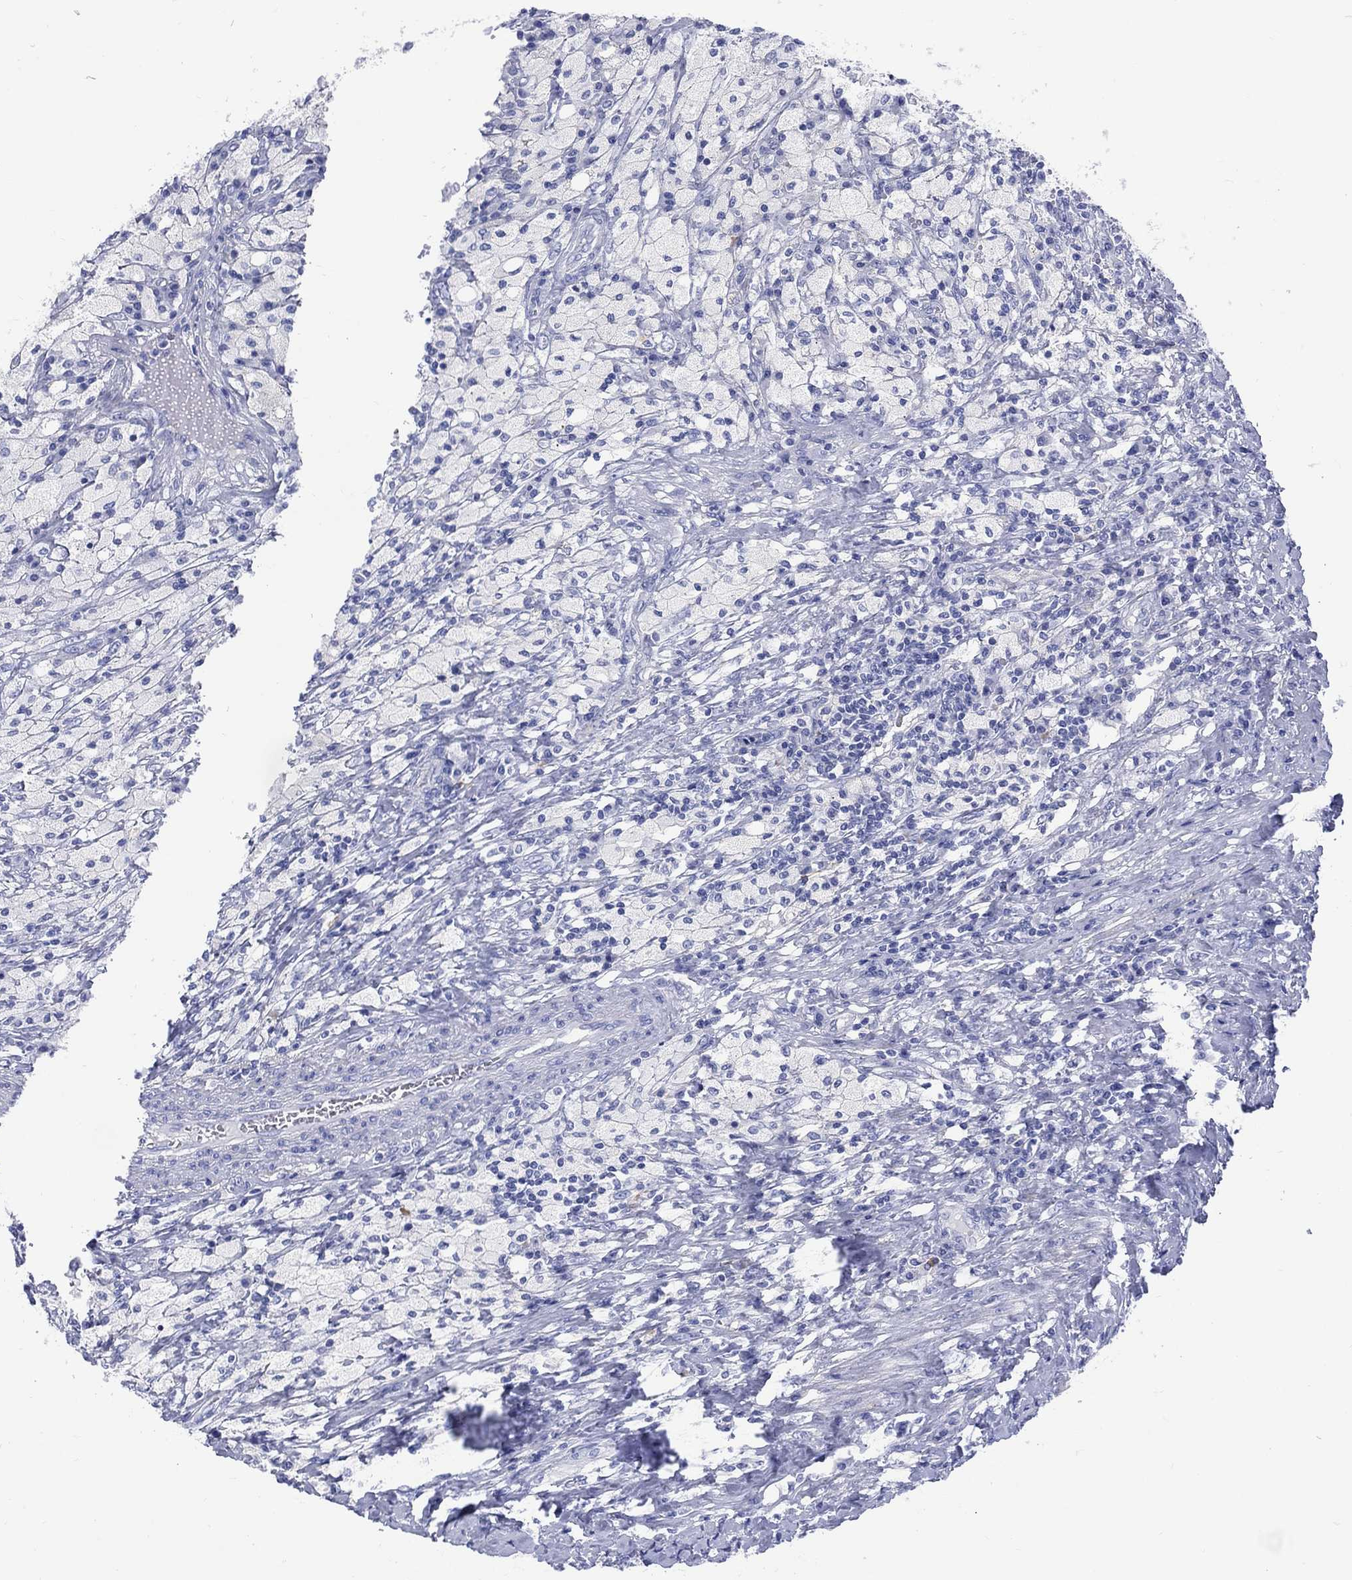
{"staining": {"intensity": "negative", "quantity": "none", "location": "none"}, "tissue": "testis cancer", "cell_type": "Tumor cells", "image_type": "cancer", "snomed": [{"axis": "morphology", "description": "Necrosis, NOS"}, {"axis": "morphology", "description": "Carcinoma, Embryonal, NOS"}, {"axis": "topography", "description": "Testis"}], "caption": "Immunohistochemical staining of testis cancer (embryonal carcinoma) exhibits no significant expression in tumor cells.", "gene": "LRRD1", "patient": {"sex": "male", "age": 19}}